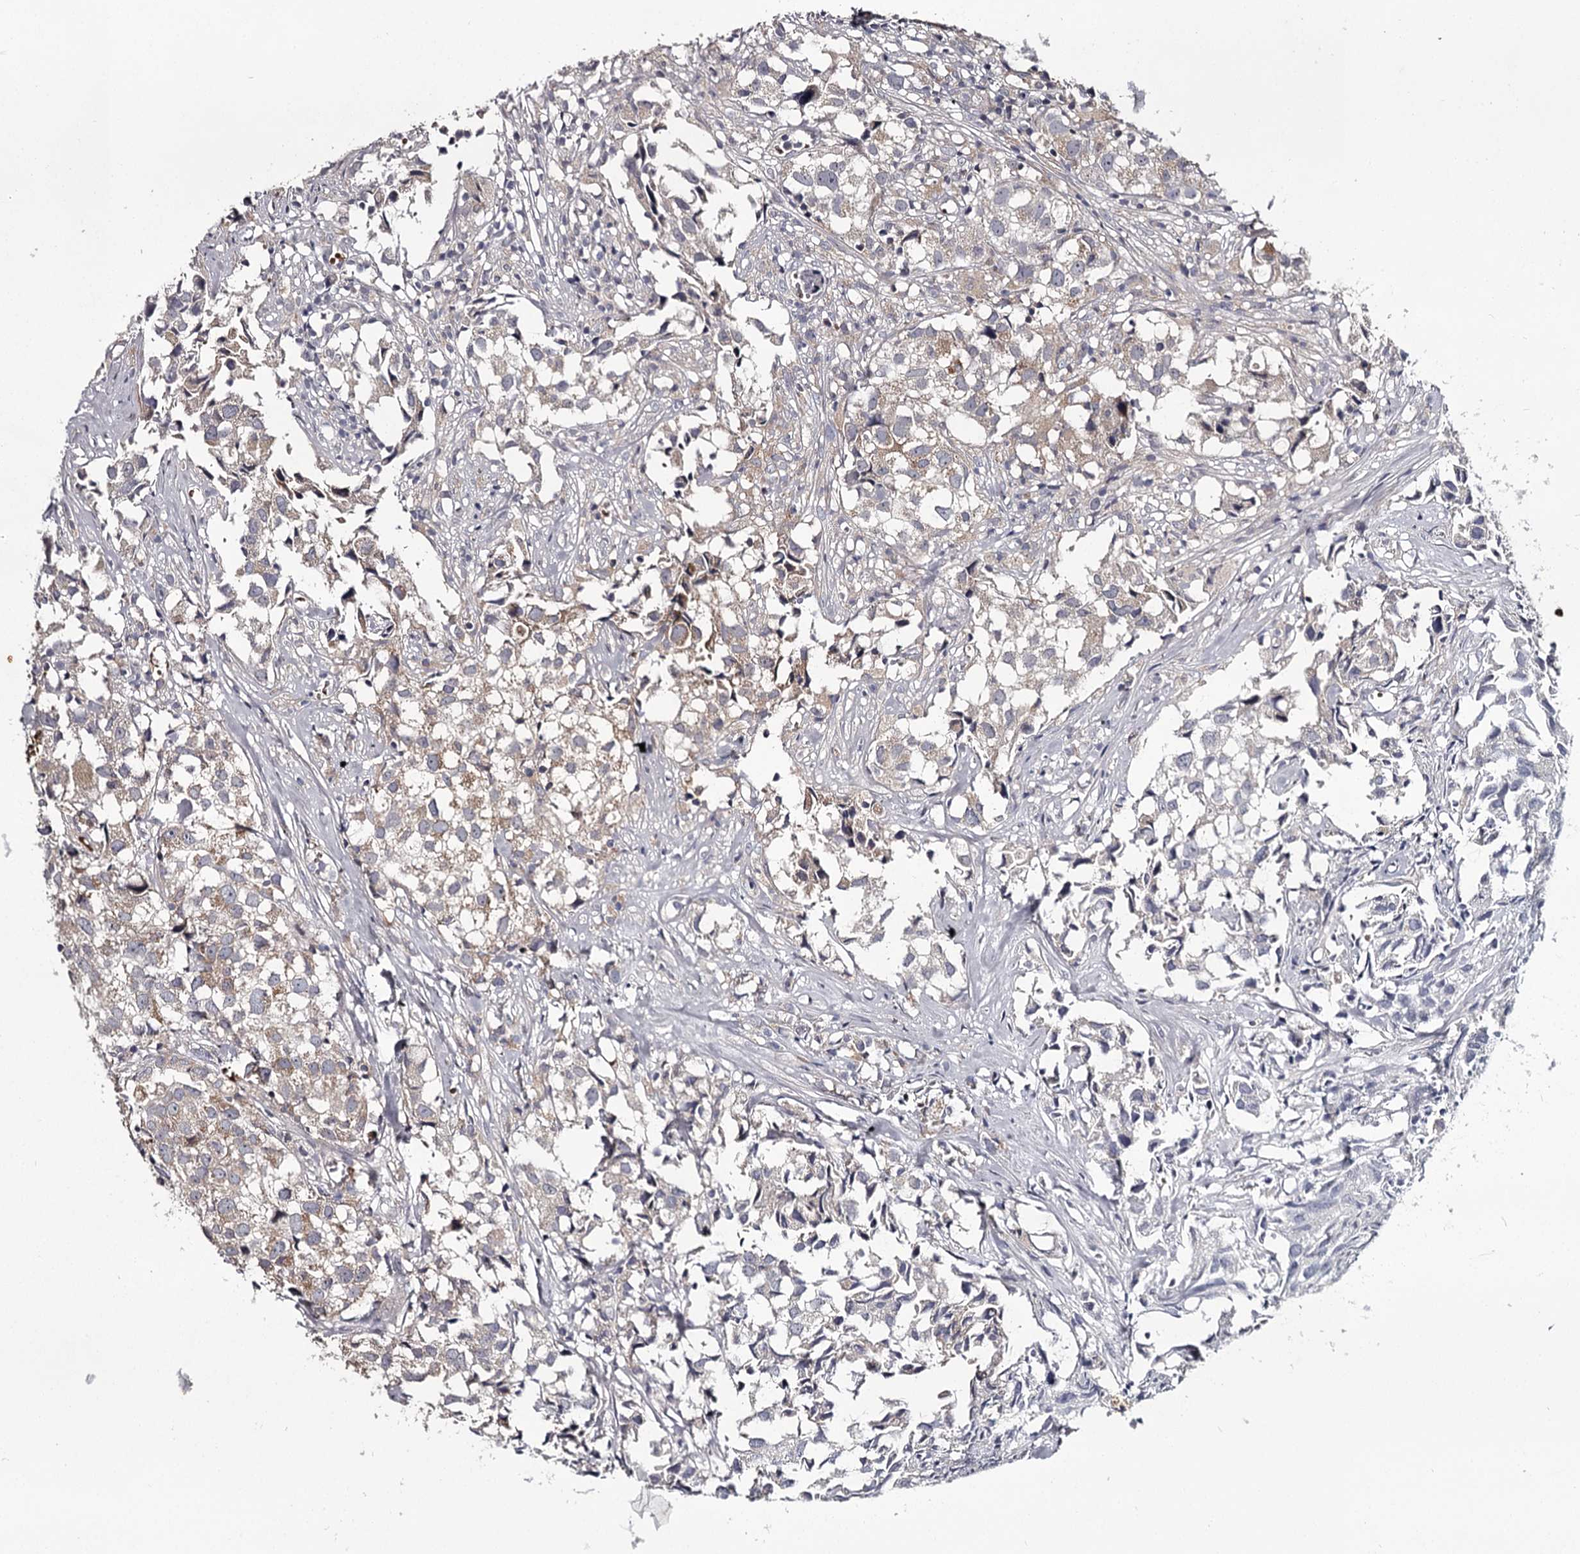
{"staining": {"intensity": "weak", "quantity": "25%-75%", "location": "cytoplasmic/membranous"}, "tissue": "urothelial cancer", "cell_type": "Tumor cells", "image_type": "cancer", "snomed": [{"axis": "morphology", "description": "Urothelial carcinoma, High grade"}, {"axis": "topography", "description": "Urinary bladder"}], "caption": "This histopathology image shows immunohistochemistry staining of urothelial cancer, with low weak cytoplasmic/membranous expression in approximately 25%-75% of tumor cells.", "gene": "RASSF6", "patient": {"sex": "female", "age": 75}}